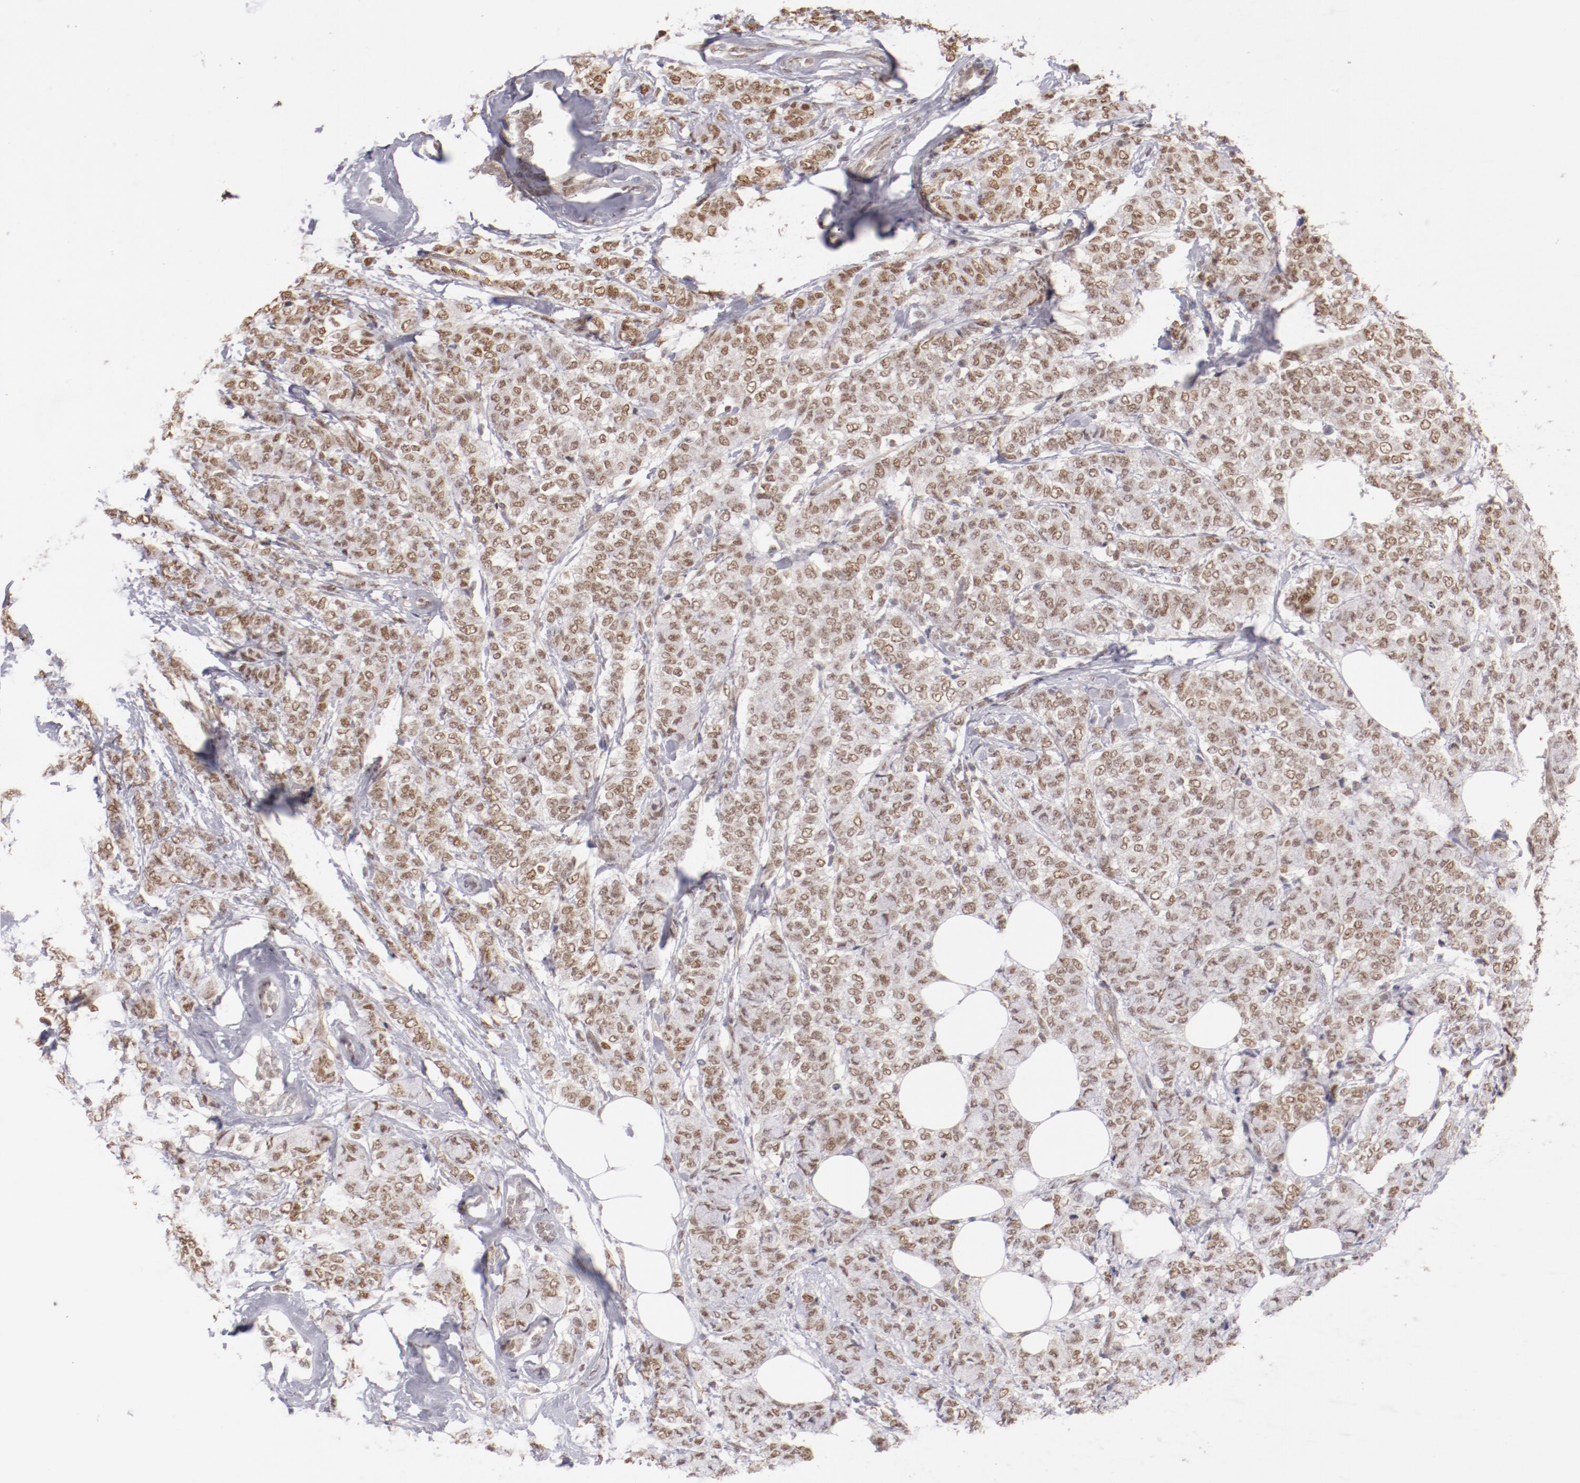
{"staining": {"intensity": "weak", "quantity": ">75%", "location": "nuclear"}, "tissue": "breast cancer", "cell_type": "Tumor cells", "image_type": "cancer", "snomed": [{"axis": "morphology", "description": "Lobular carcinoma"}, {"axis": "topography", "description": "Breast"}], "caption": "This micrograph exhibits IHC staining of human breast lobular carcinoma, with low weak nuclear staining in approximately >75% of tumor cells.", "gene": "NFE2", "patient": {"sex": "female", "age": 60}}